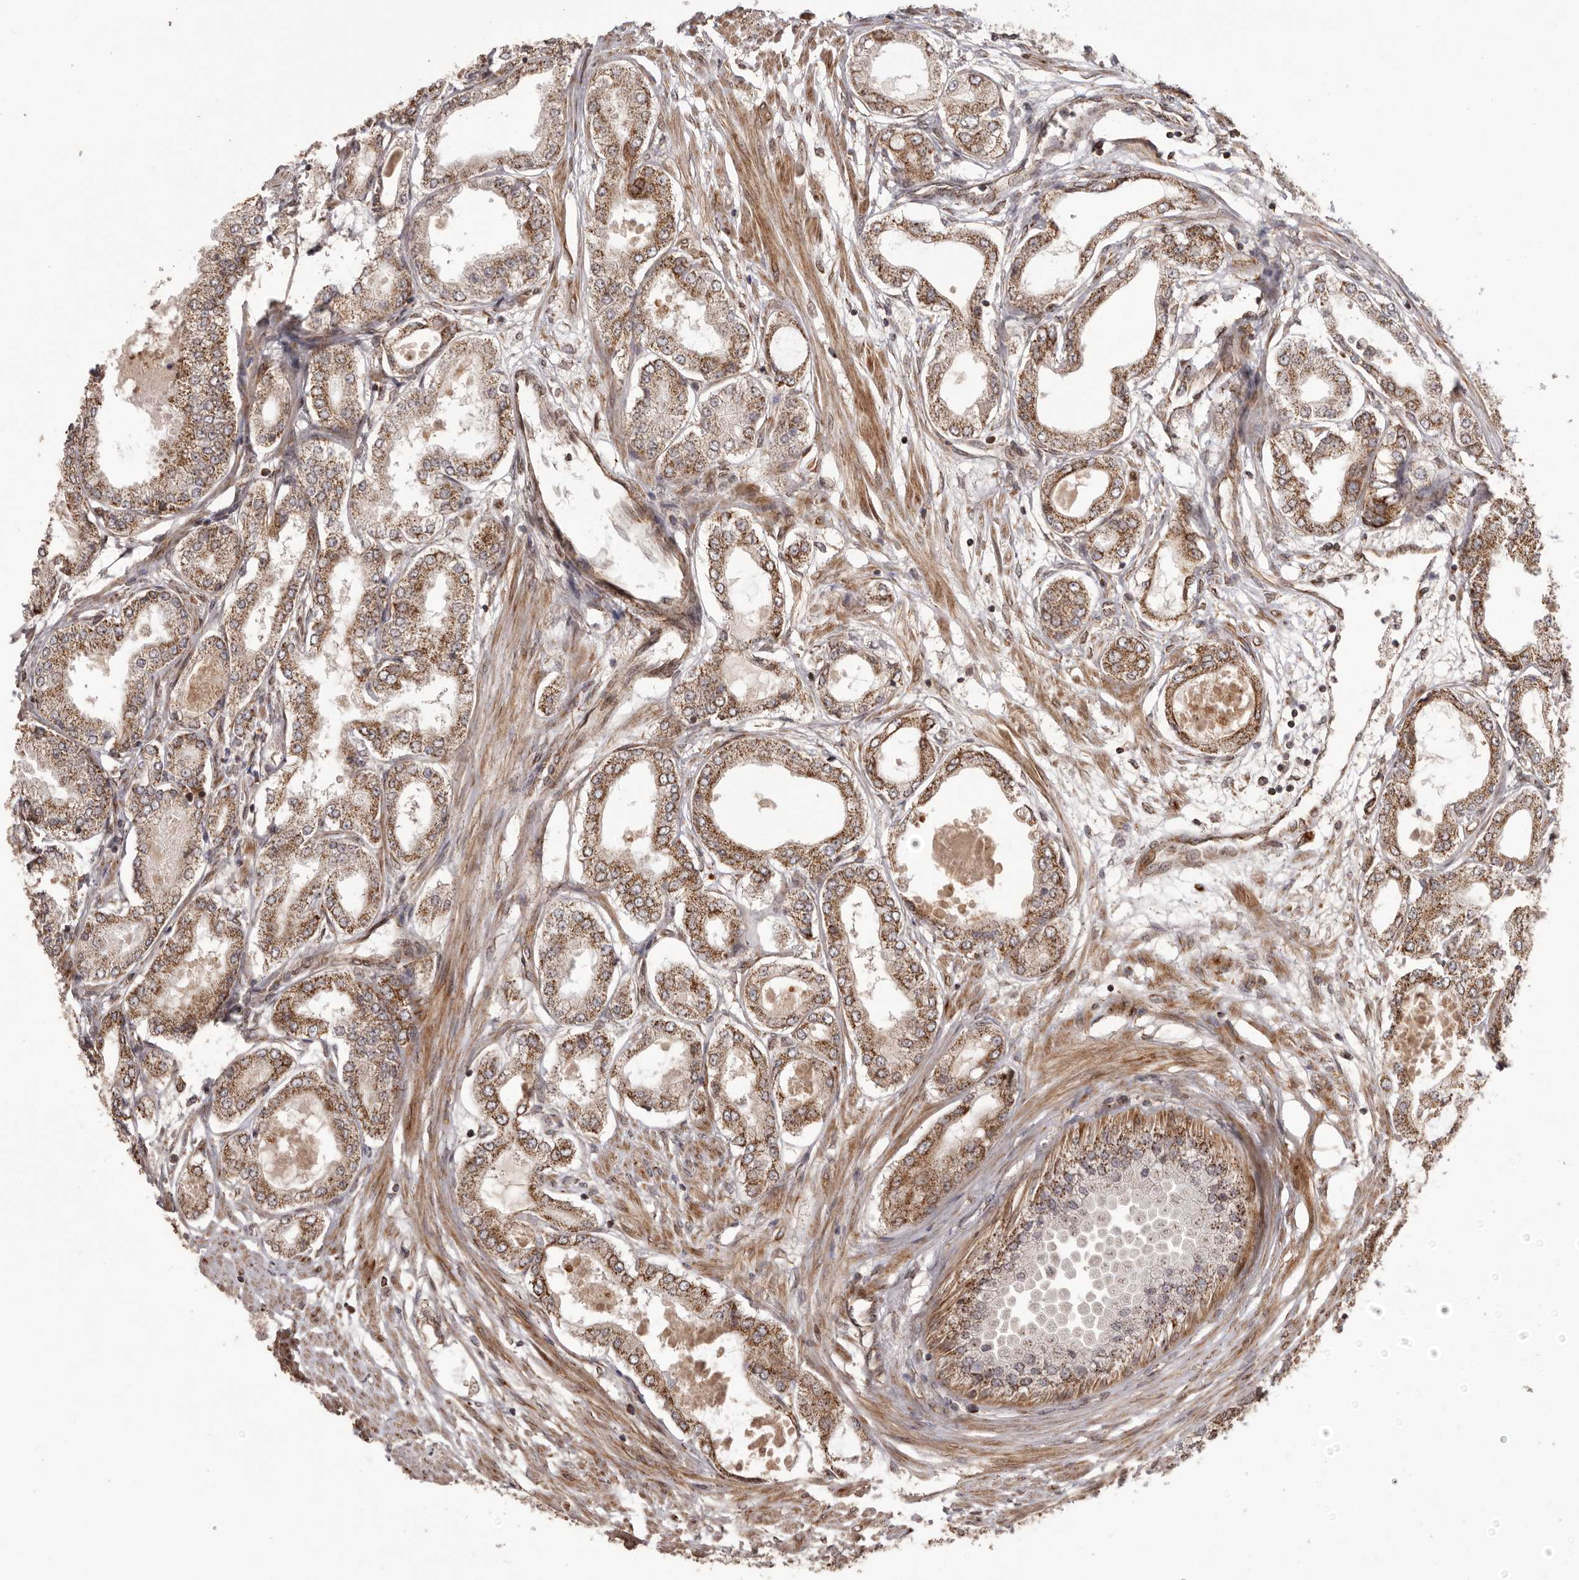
{"staining": {"intensity": "strong", "quantity": ">75%", "location": "cytoplasmic/membranous"}, "tissue": "prostate cancer", "cell_type": "Tumor cells", "image_type": "cancer", "snomed": [{"axis": "morphology", "description": "Adenocarcinoma, Low grade"}, {"axis": "topography", "description": "Prostate"}], "caption": "There is high levels of strong cytoplasmic/membranous positivity in tumor cells of prostate low-grade adenocarcinoma, as demonstrated by immunohistochemical staining (brown color).", "gene": "CHRM2", "patient": {"sex": "male", "age": 63}}